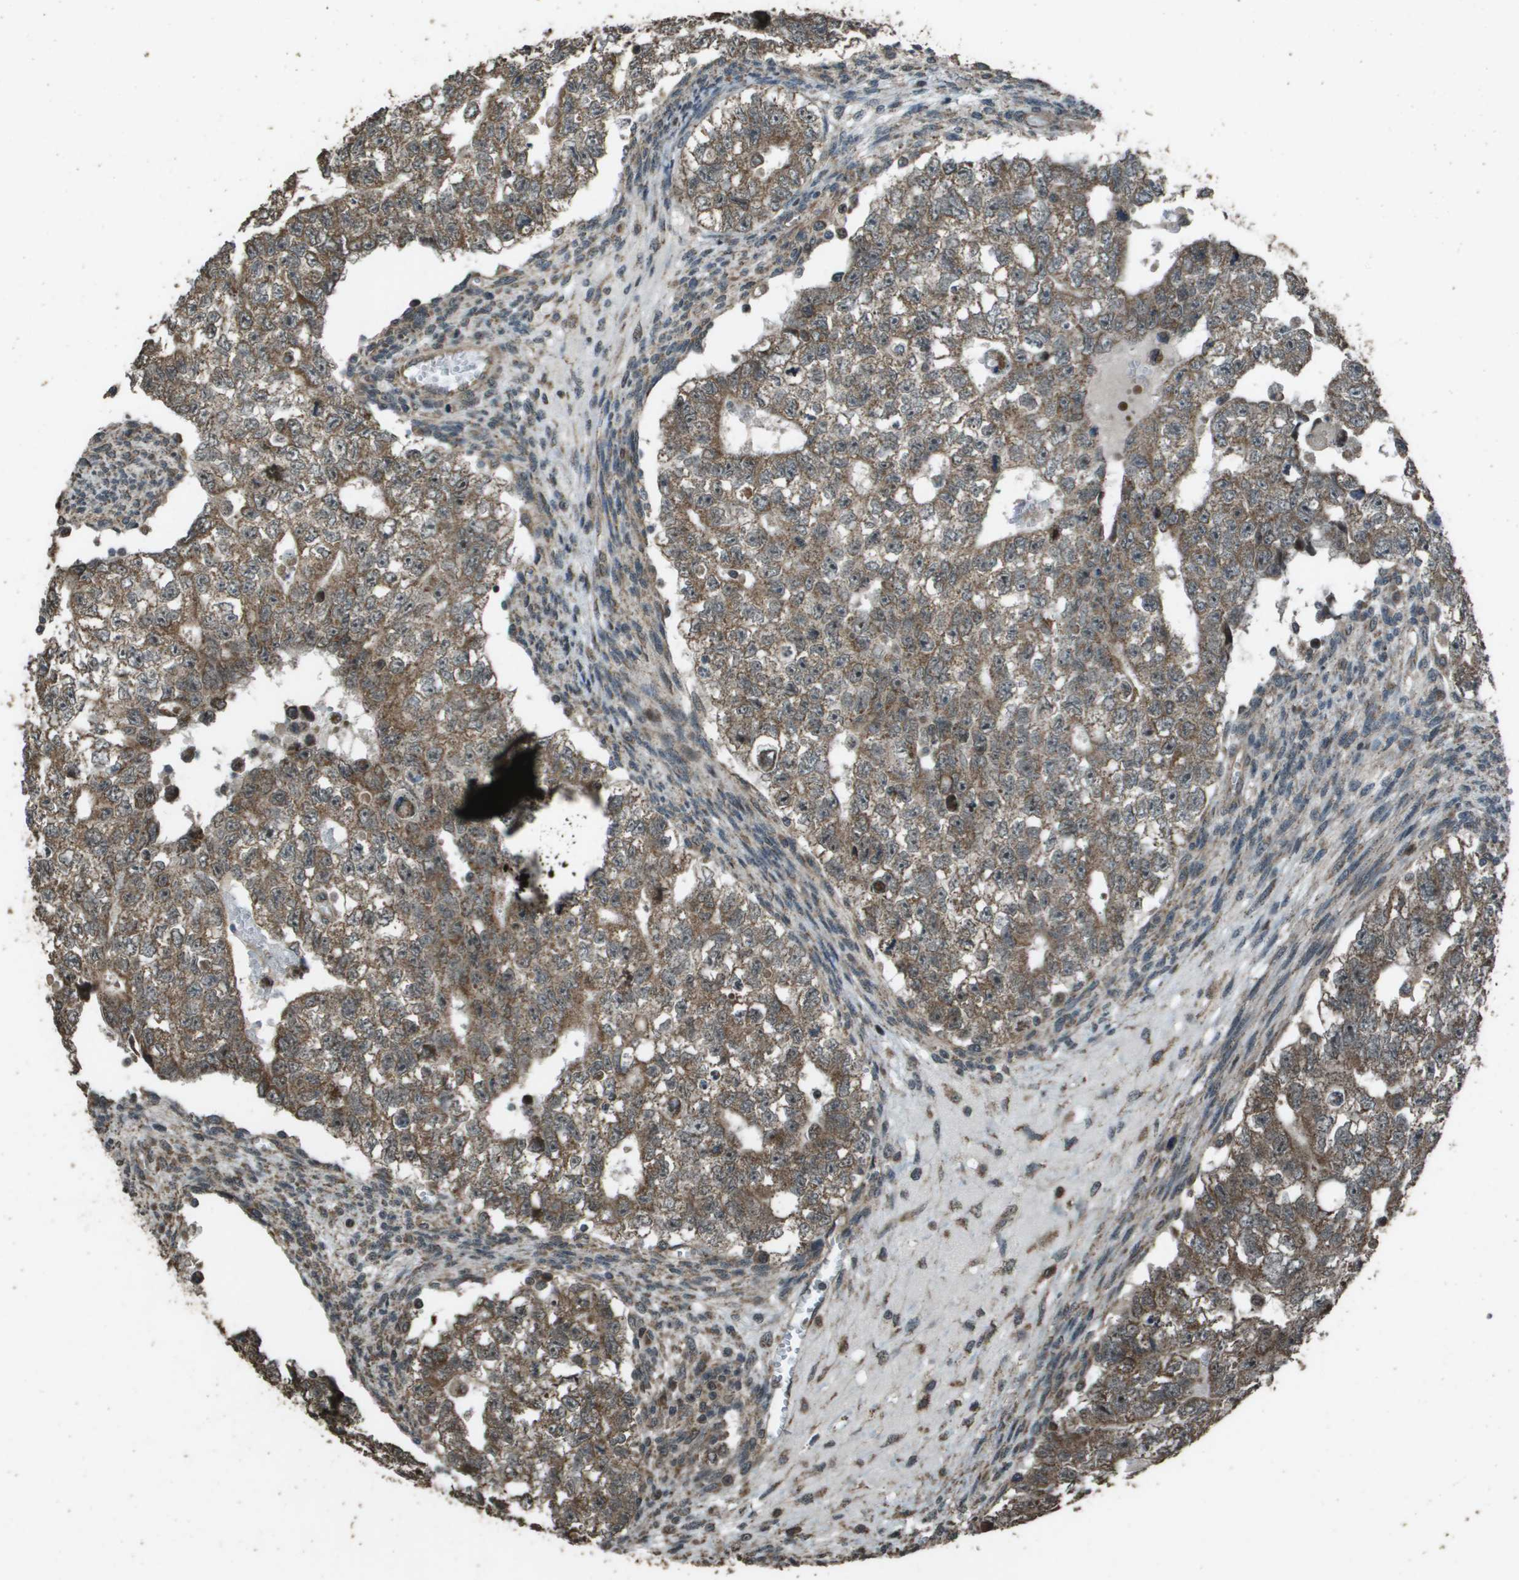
{"staining": {"intensity": "moderate", "quantity": ">75%", "location": "cytoplasmic/membranous"}, "tissue": "testis cancer", "cell_type": "Tumor cells", "image_type": "cancer", "snomed": [{"axis": "morphology", "description": "Seminoma, NOS"}, {"axis": "morphology", "description": "Carcinoma, Embryonal, NOS"}, {"axis": "topography", "description": "Testis"}], "caption": "A brown stain labels moderate cytoplasmic/membranous positivity of a protein in human embryonal carcinoma (testis) tumor cells.", "gene": "FIG4", "patient": {"sex": "male", "age": 38}}